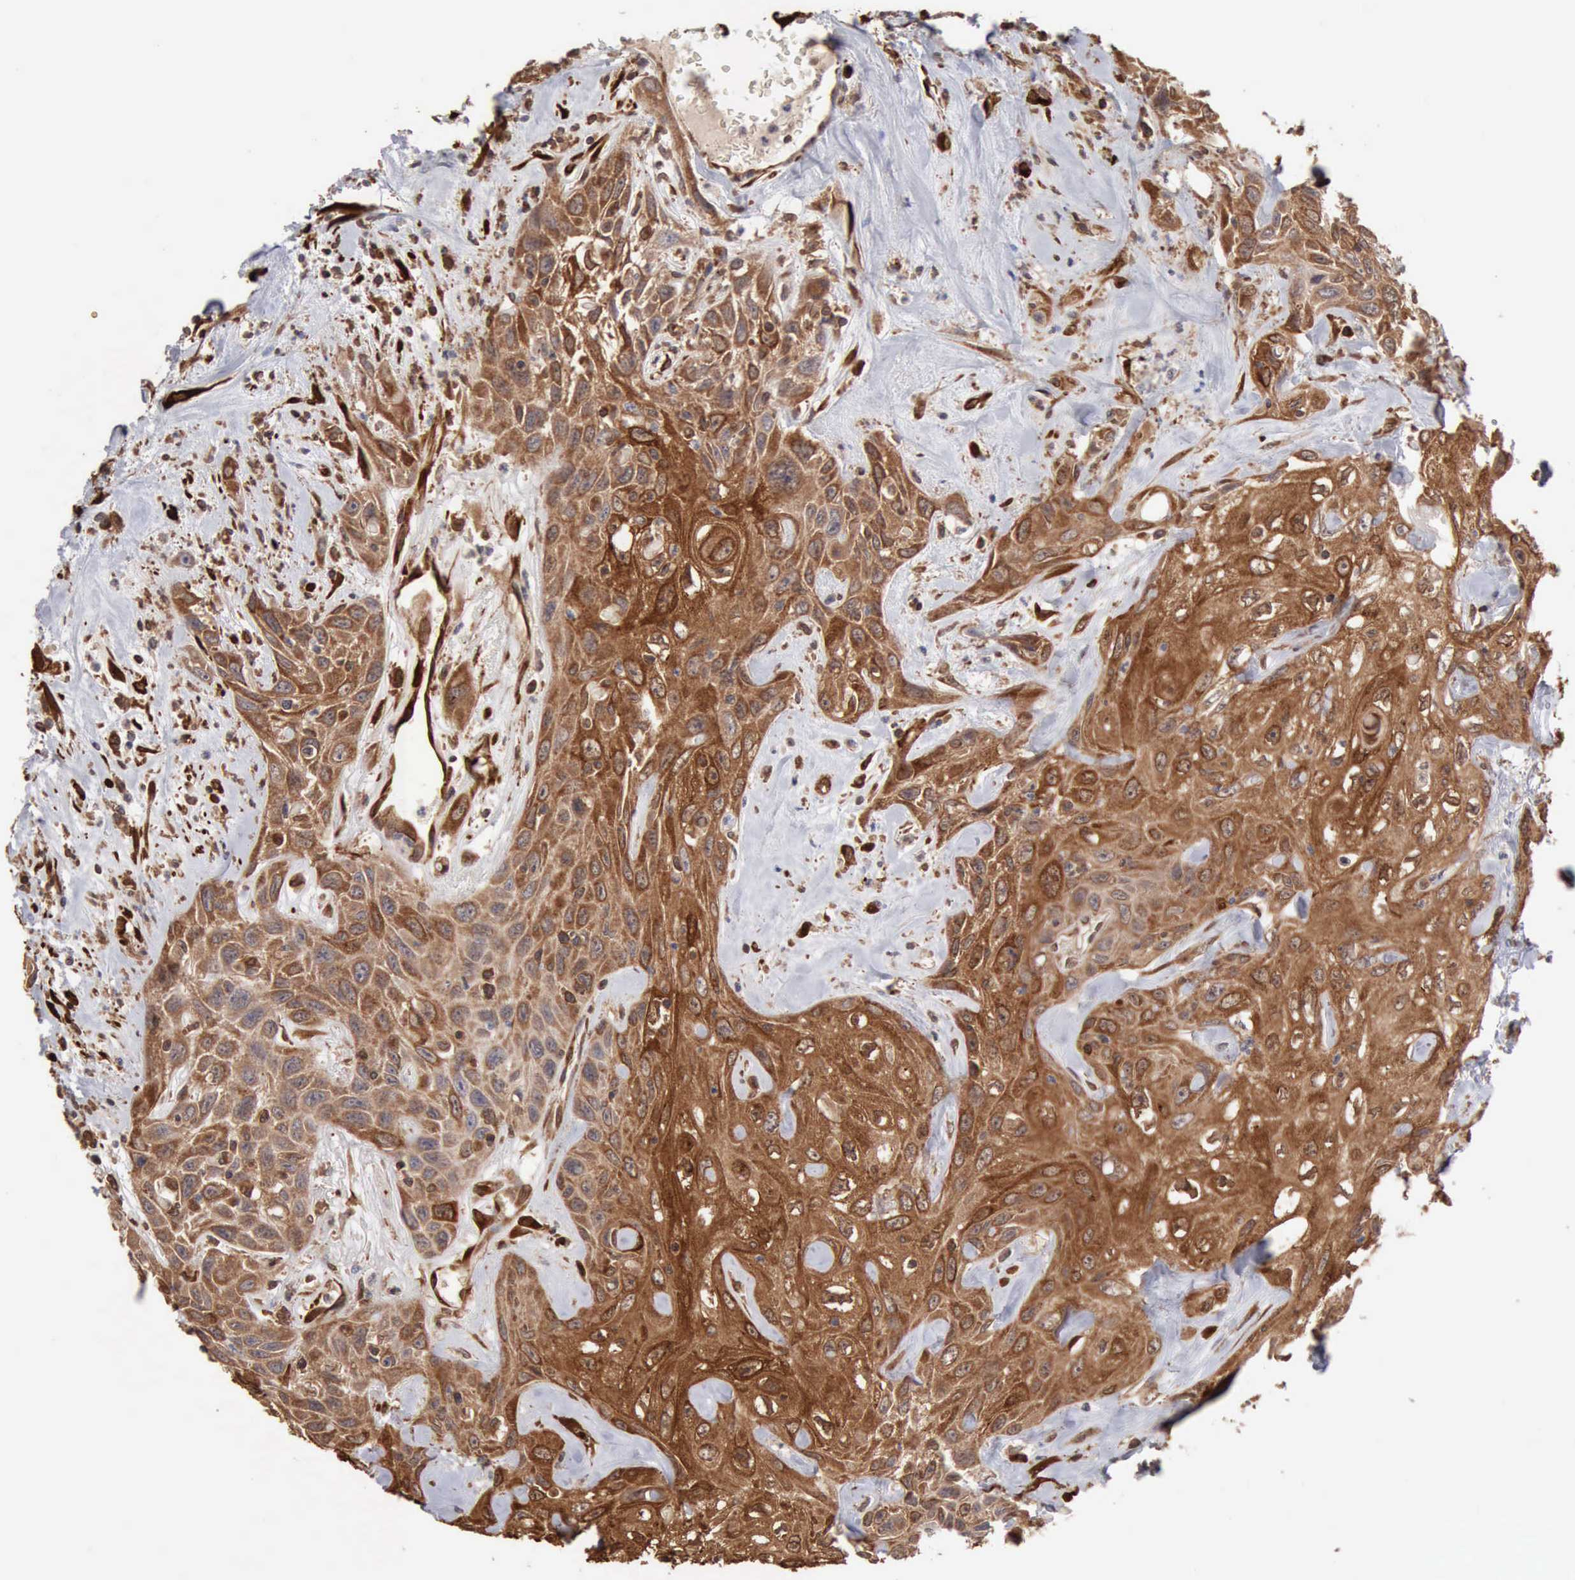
{"staining": {"intensity": "strong", "quantity": ">75%", "location": "cytoplasmic/membranous"}, "tissue": "urothelial cancer", "cell_type": "Tumor cells", "image_type": "cancer", "snomed": [{"axis": "morphology", "description": "Urothelial carcinoma, High grade"}, {"axis": "topography", "description": "Urinary bladder"}], "caption": "Protein expression analysis of urothelial carcinoma (high-grade) reveals strong cytoplasmic/membranous staining in about >75% of tumor cells.", "gene": "APOL2", "patient": {"sex": "female", "age": 84}}